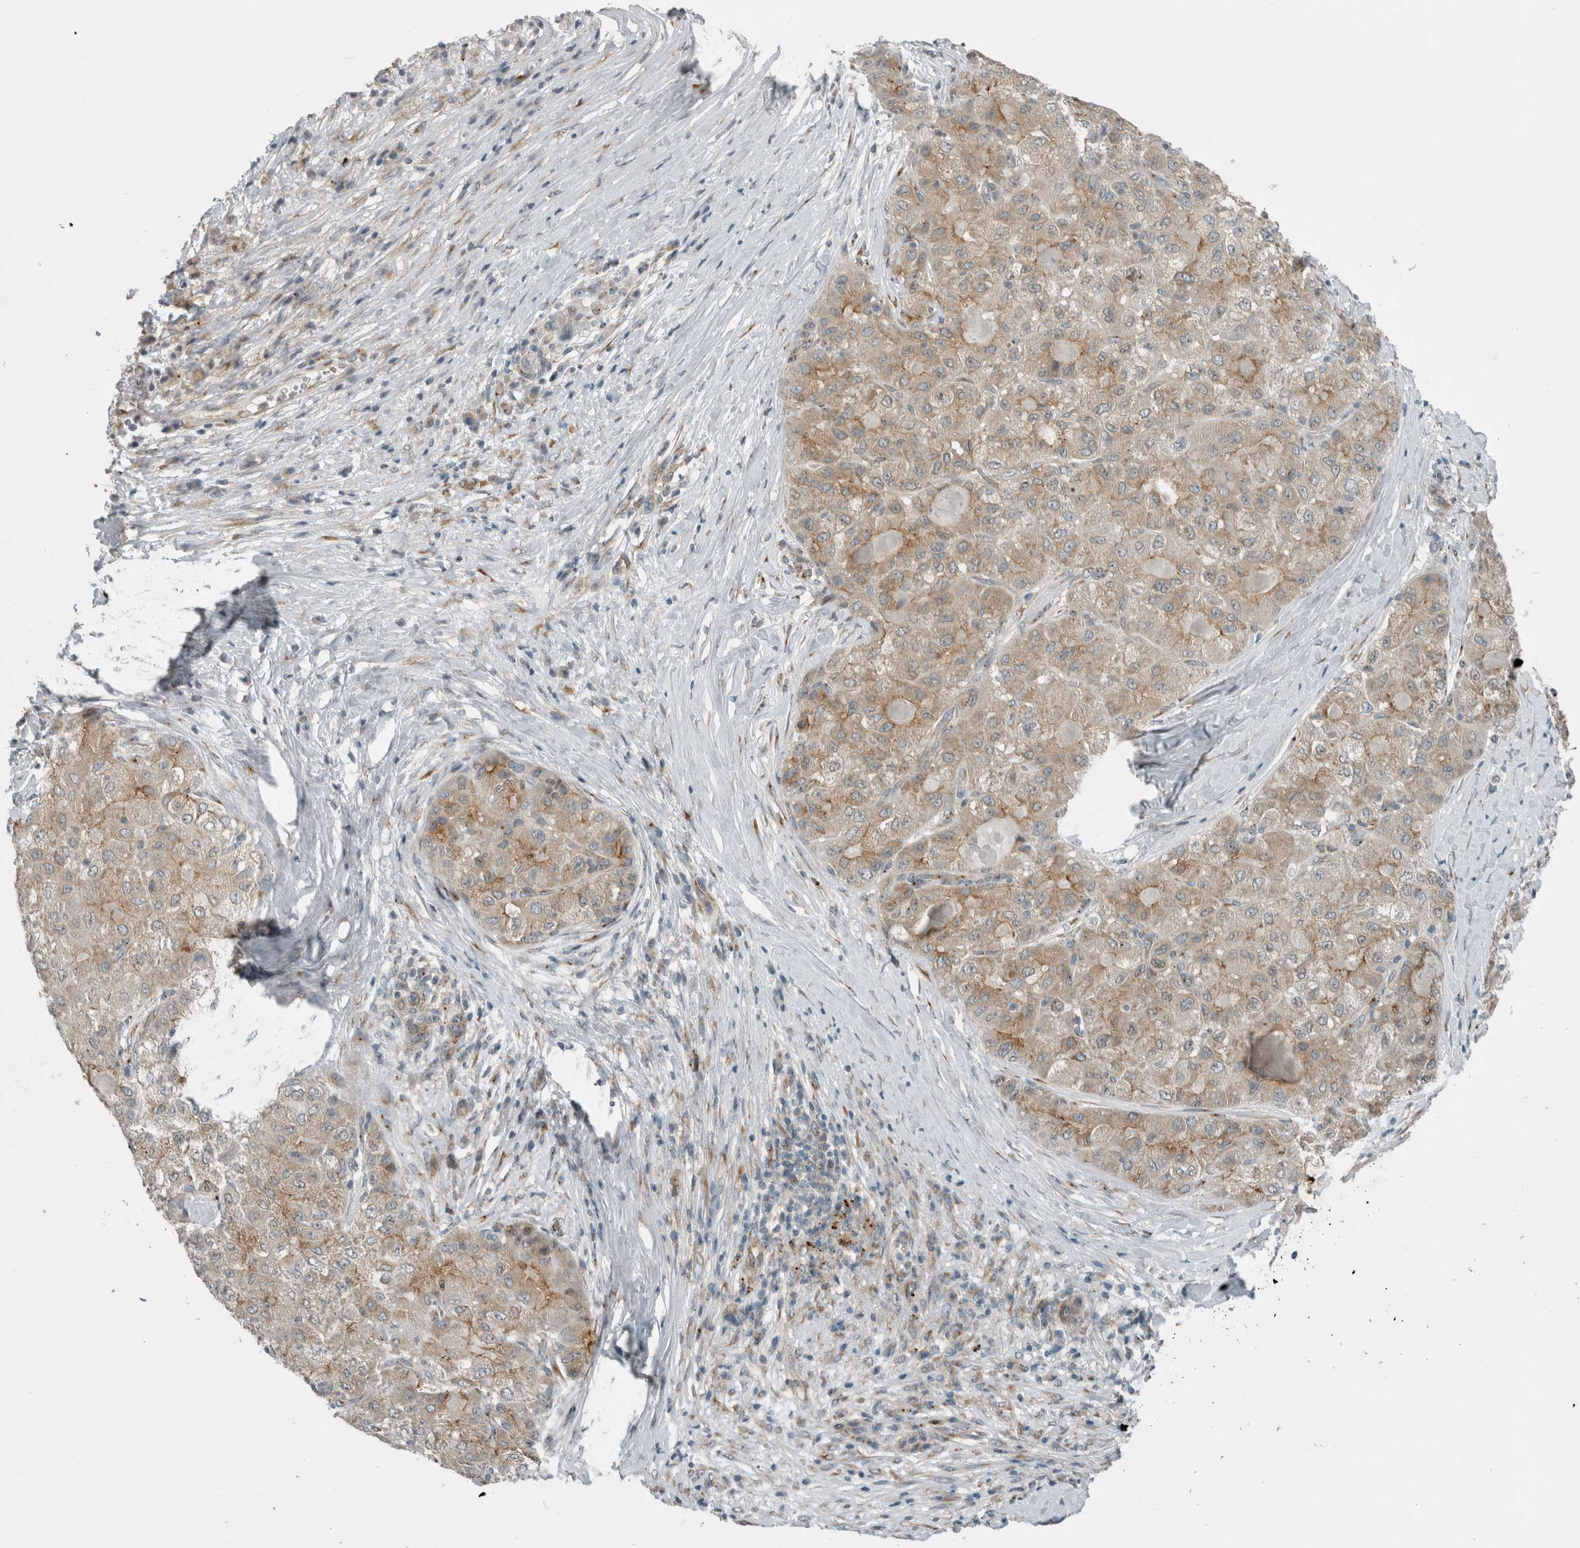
{"staining": {"intensity": "moderate", "quantity": "25%-75%", "location": "cytoplasmic/membranous"}, "tissue": "liver cancer", "cell_type": "Tumor cells", "image_type": "cancer", "snomed": [{"axis": "morphology", "description": "Carcinoma, Hepatocellular, NOS"}, {"axis": "topography", "description": "Liver"}], "caption": "Protein expression analysis of hepatocellular carcinoma (liver) reveals moderate cytoplasmic/membranous staining in about 25%-75% of tumor cells. The staining is performed using DAB brown chromogen to label protein expression. The nuclei are counter-stained blue using hematoxylin.", "gene": "KIF1C", "patient": {"sex": "male", "age": 80}}